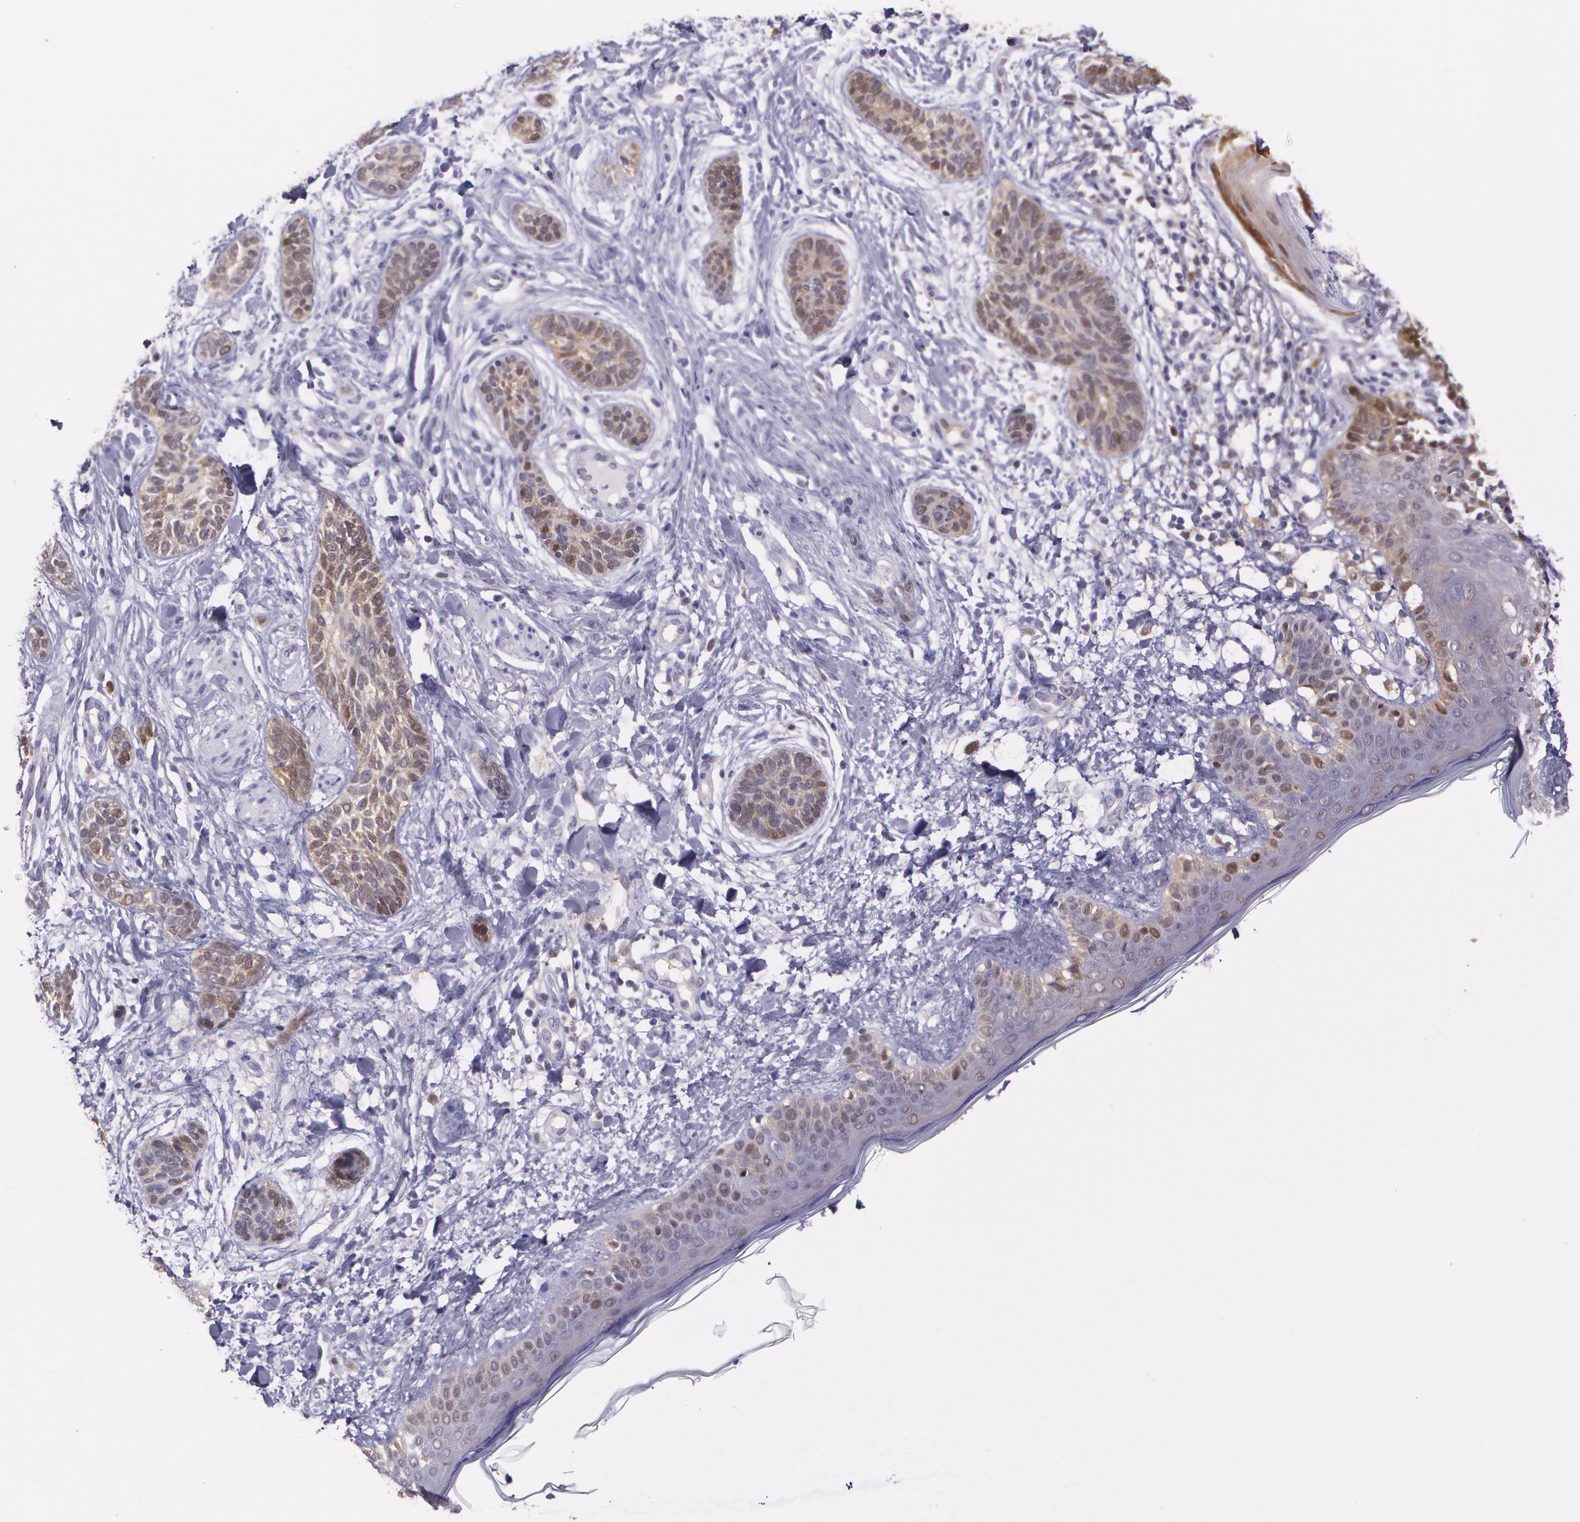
{"staining": {"intensity": "moderate", "quantity": ">75%", "location": "cytoplasmic/membranous"}, "tissue": "skin cancer", "cell_type": "Tumor cells", "image_type": "cancer", "snomed": [{"axis": "morphology", "description": "Normal tissue, NOS"}, {"axis": "morphology", "description": "Basal cell carcinoma"}, {"axis": "topography", "description": "Skin"}], "caption": "This micrograph reveals skin cancer (basal cell carcinoma) stained with immunohistochemistry to label a protein in brown. The cytoplasmic/membranous of tumor cells show moderate positivity for the protein. Nuclei are counter-stained blue.", "gene": "HSPH1", "patient": {"sex": "male", "age": 63}}